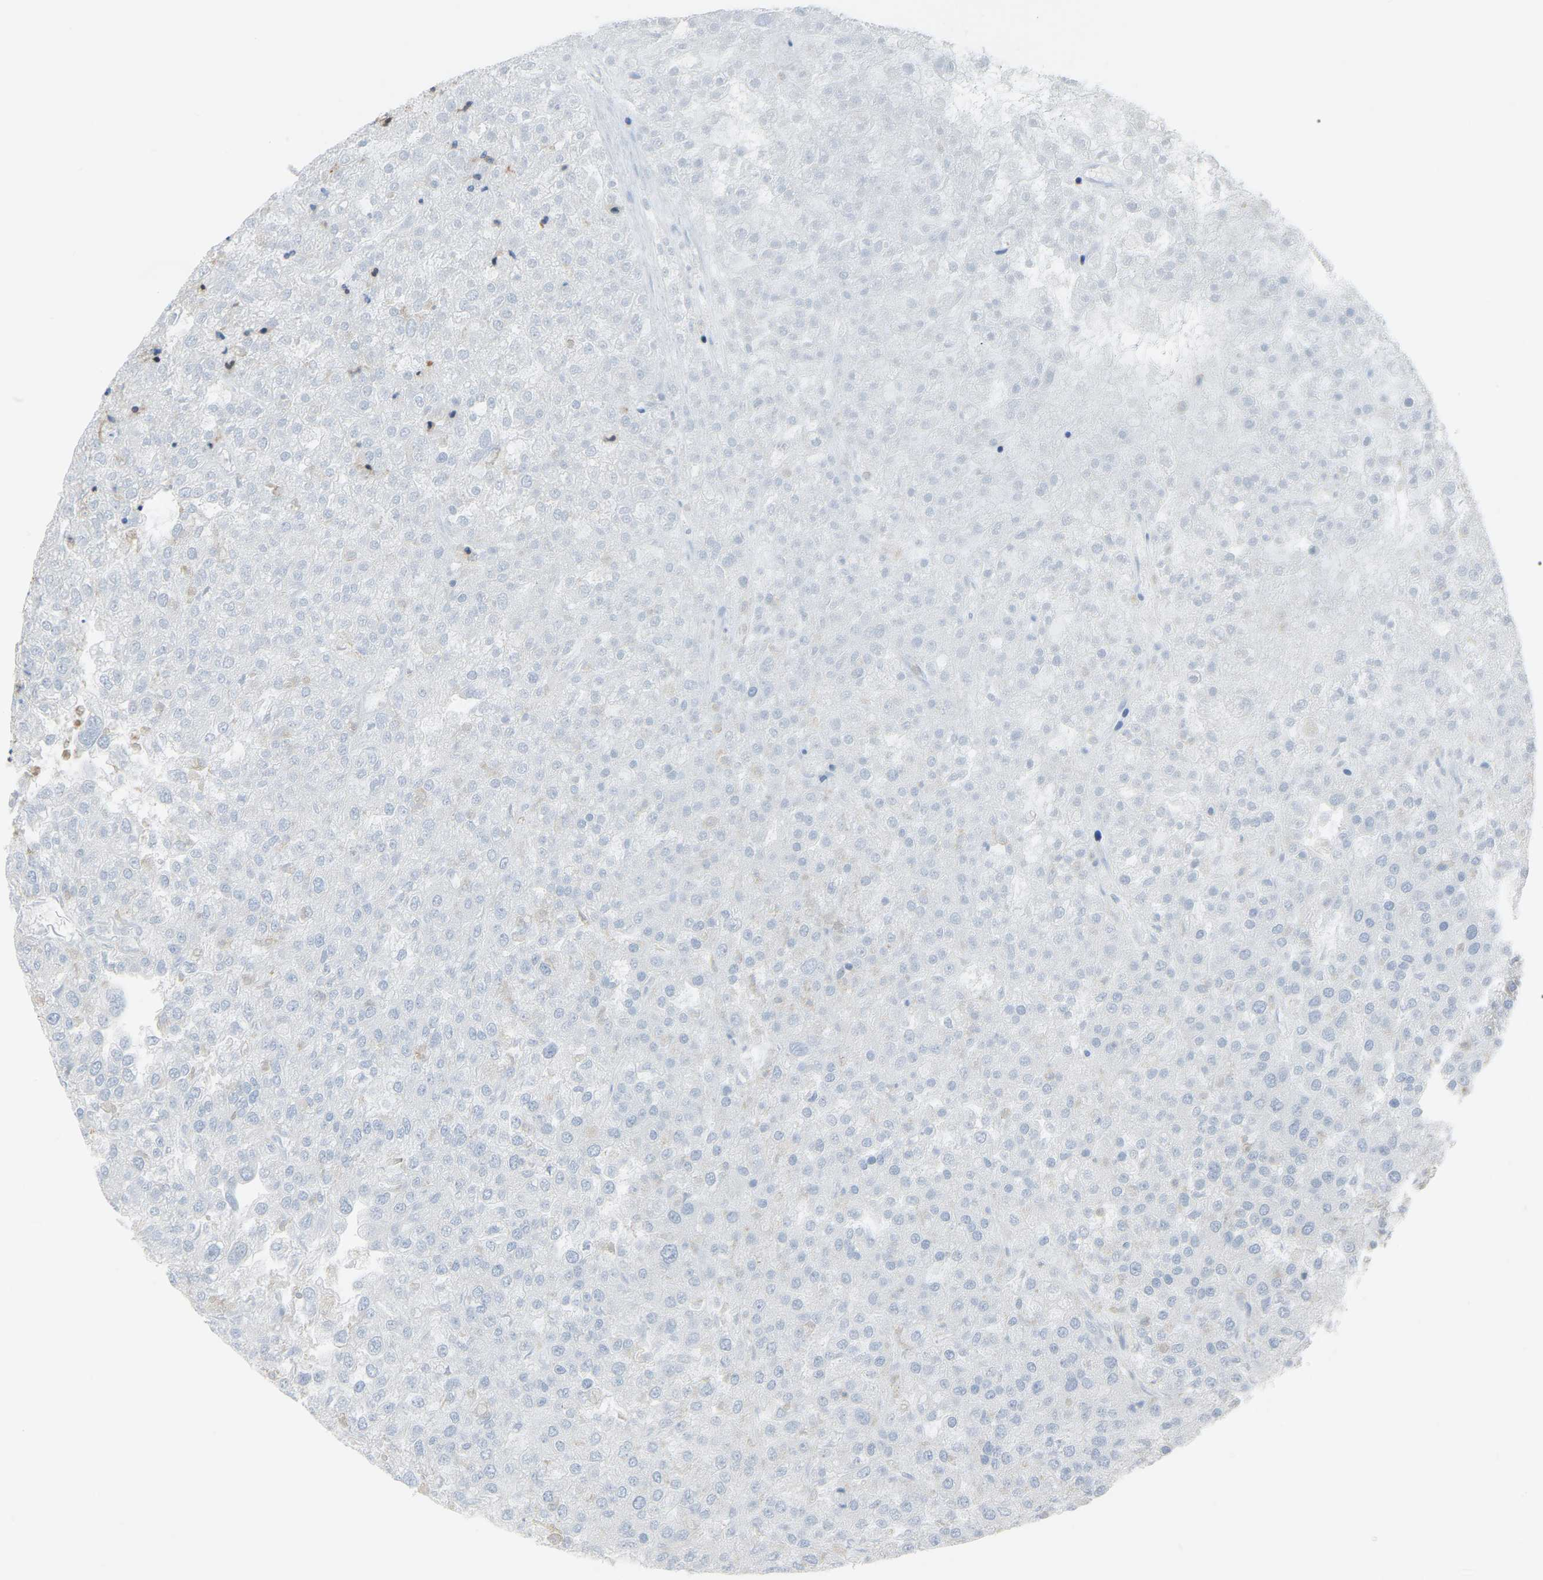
{"staining": {"intensity": "negative", "quantity": "none", "location": "none"}, "tissue": "renal cancer", "cell_type": "Tumor cells", "image_type": "cancer", "snomed": [{"axis": "morphology", "description": "Adenocarcinoma, NOS"}, {"axis": "topography", "description": "Kidney"}], "caption": "Immunohistochemistry (IHC) micrograph of neoplastic tissue: renal cancer stained with DAB (3,3'-diaminobenzidine) exhibits no significant protein staining in tumor cells.", "gene": "ARHGAP45", "patient": {"sex": "female", "age": 54}}